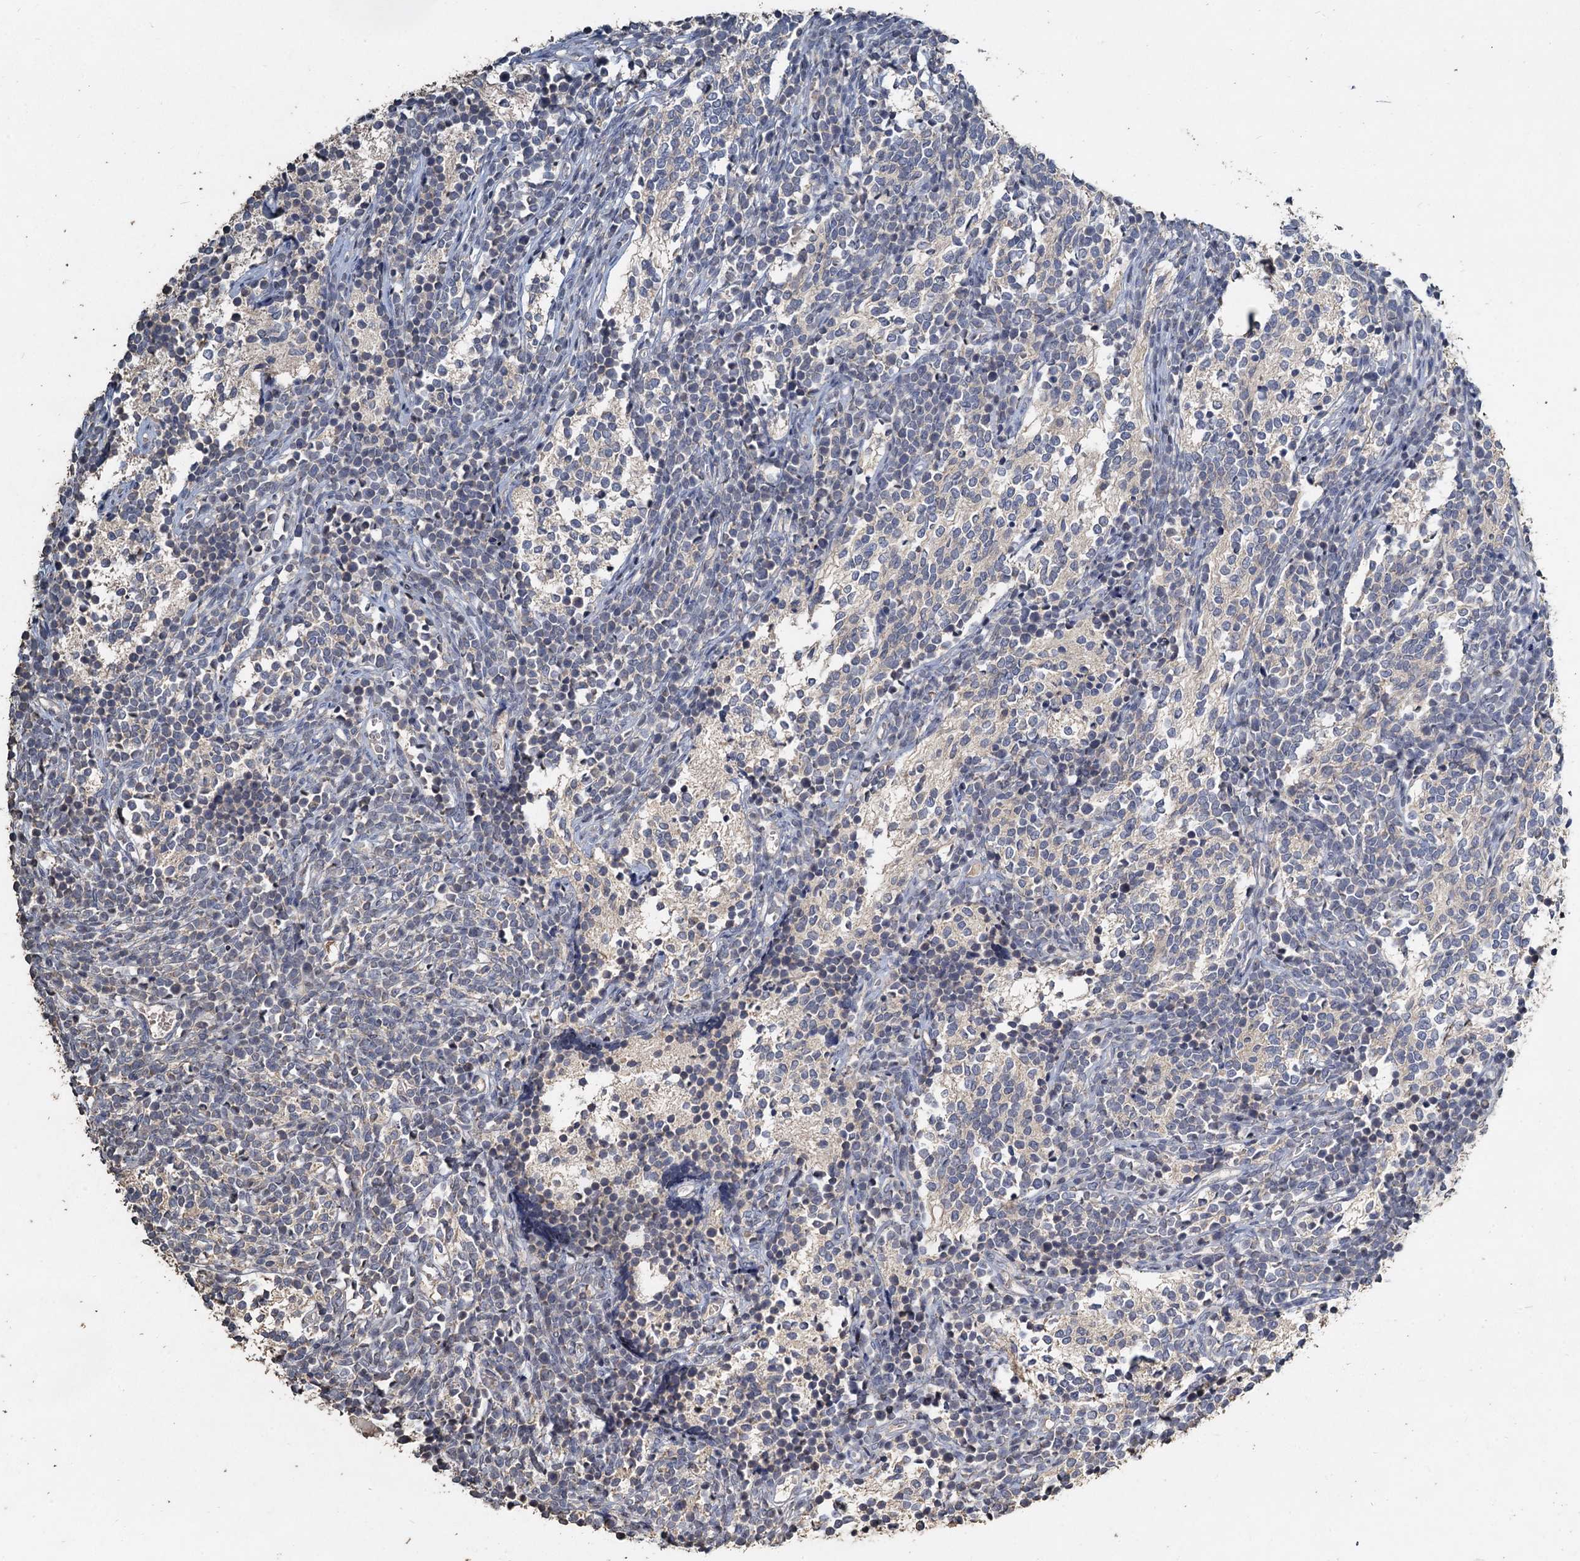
{"staining": {"intensity": "negative", "quantity": "none", "location": "none"}, "tissue": "glioma", "cell_type": "Tumor cells", "image_type": "cancer", "snomed": [{"axis": "morphology", "description": "Glioma, malignant, Low grade"}, {"axis": "topography", "description": "Brain"}], "caption": "The immunohistochemistry (IHC) image has no significant positivity in tumor cells of malignant glioma (low-grade) tissue. (DAB (3,3'-diaminobenzidine) immunohistochemistry (IHC) with hematoxylin counter stain).", "gene": "CCDC61", "patient": {"sex": "female", "age": 1}}